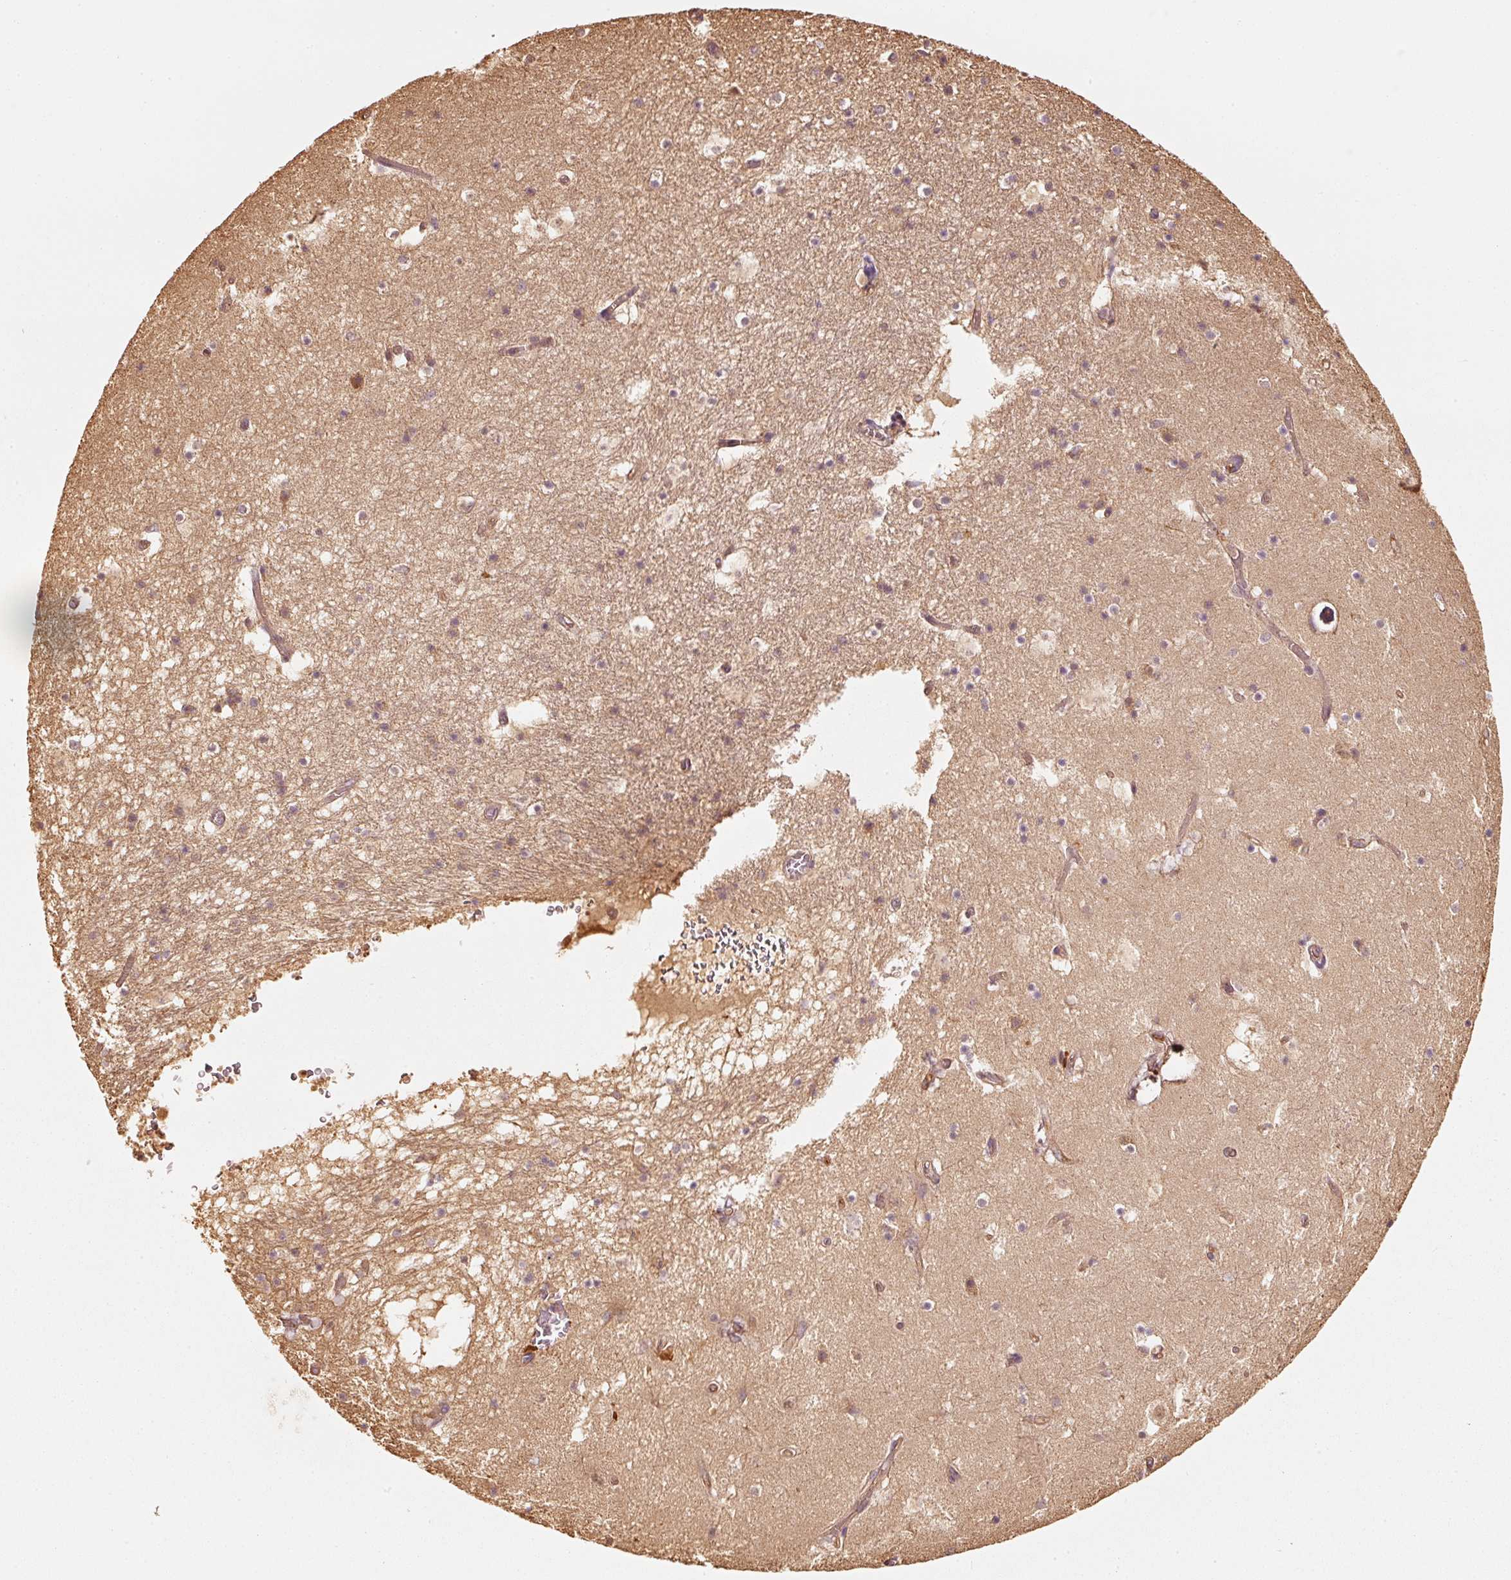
{"staining": {"intensity": "moderate", "quantity": "<25%", "location": "cytoplasmic/membranous"}, "tissue": "hippocampus", "cell_type": "Glial cells", "image_type": "normal", "snomed": [{"axis": "morphology", "description": "Normal tissue, NOS"}, {"axis": "topography", "description": "Hippocampus"}], "caption": "A high-resolution histopathology image shows immunohistochemistry staining of benign hippocampus, which displays moderate cytoplasmic/membranous expression in approximately <25% of glial cells.", "gene": "STAU1", "patient": {"sex": "female", "age": 52}}